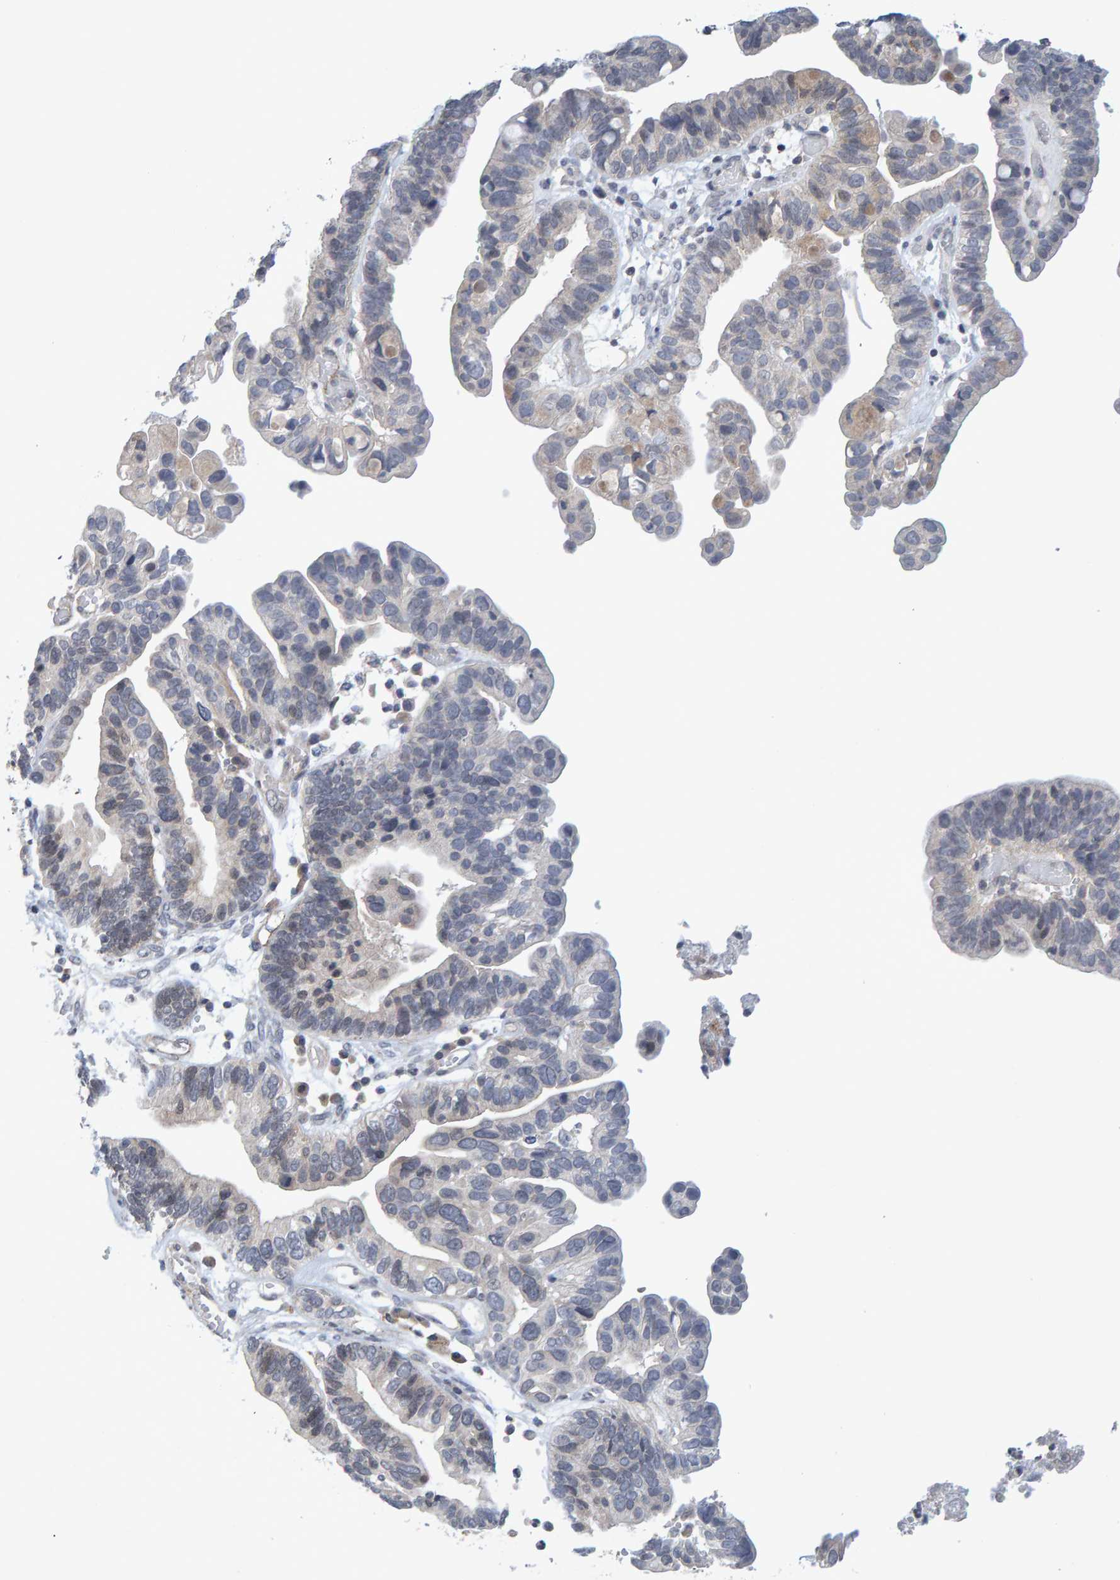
{"staining": {"intensity": "negative", "quantity": "none", "location": "none"}, "tissue": "ovarian cancer", "cell_type": "Tumor cells", "image_type": "cancer", "snomed": [{"axis": "morphology", "description": "Cystadenocarcinoma, serous, NOS"}, {"axis": "topography", "description": "Ovary"}], "caption": "This image is of ovarian cancer (serous cystadenocarcinoma) stained with IHC to label a protein in brown with the nuclei are counter-stained blue. There is no expression in tumor cells.", "gene": "CDH2", "patient": {"sex": "female", "age": 56}}